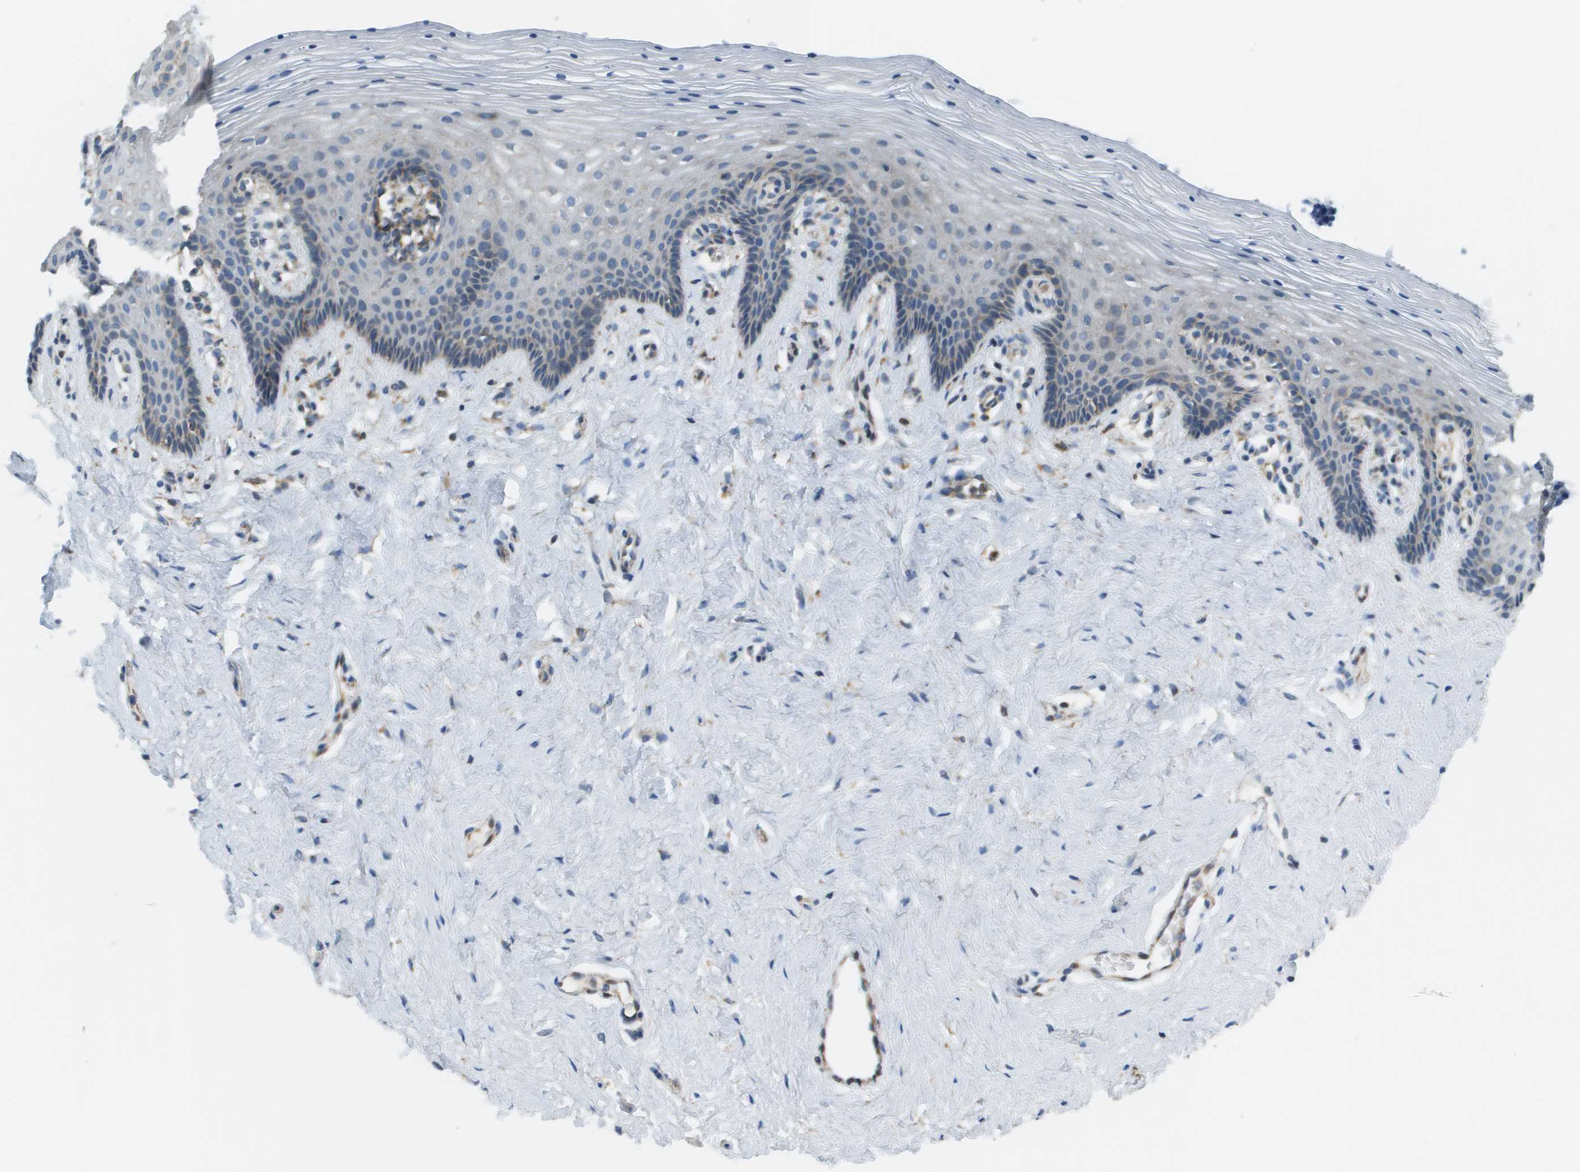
{"staining": {"intensity": "moderate", "quantity": "<25%", "location": "cytoplasmic/membranous"}, "tissue": "vagina", "cell_type": "Squamous epithelial cells", "image_type": "normal", "snomed": [{"axis": "morphology", "description": "Normal tissue, NOS"}, {"axis": "topography", "description": "Vagina"}], "caption": "The immunohistochemical stain highlights moderate cytoplasmic/membranous staining in squamous epithelial cells of benign vagina. The protein is stained brown, and the nuclei are stained in blue (DAB (3,3'-diaminobenzidine) IHC with brightfield microscopy, high magnification).", "gene": "TAOK3", "patient": {"sex": "female", "age": 32}}